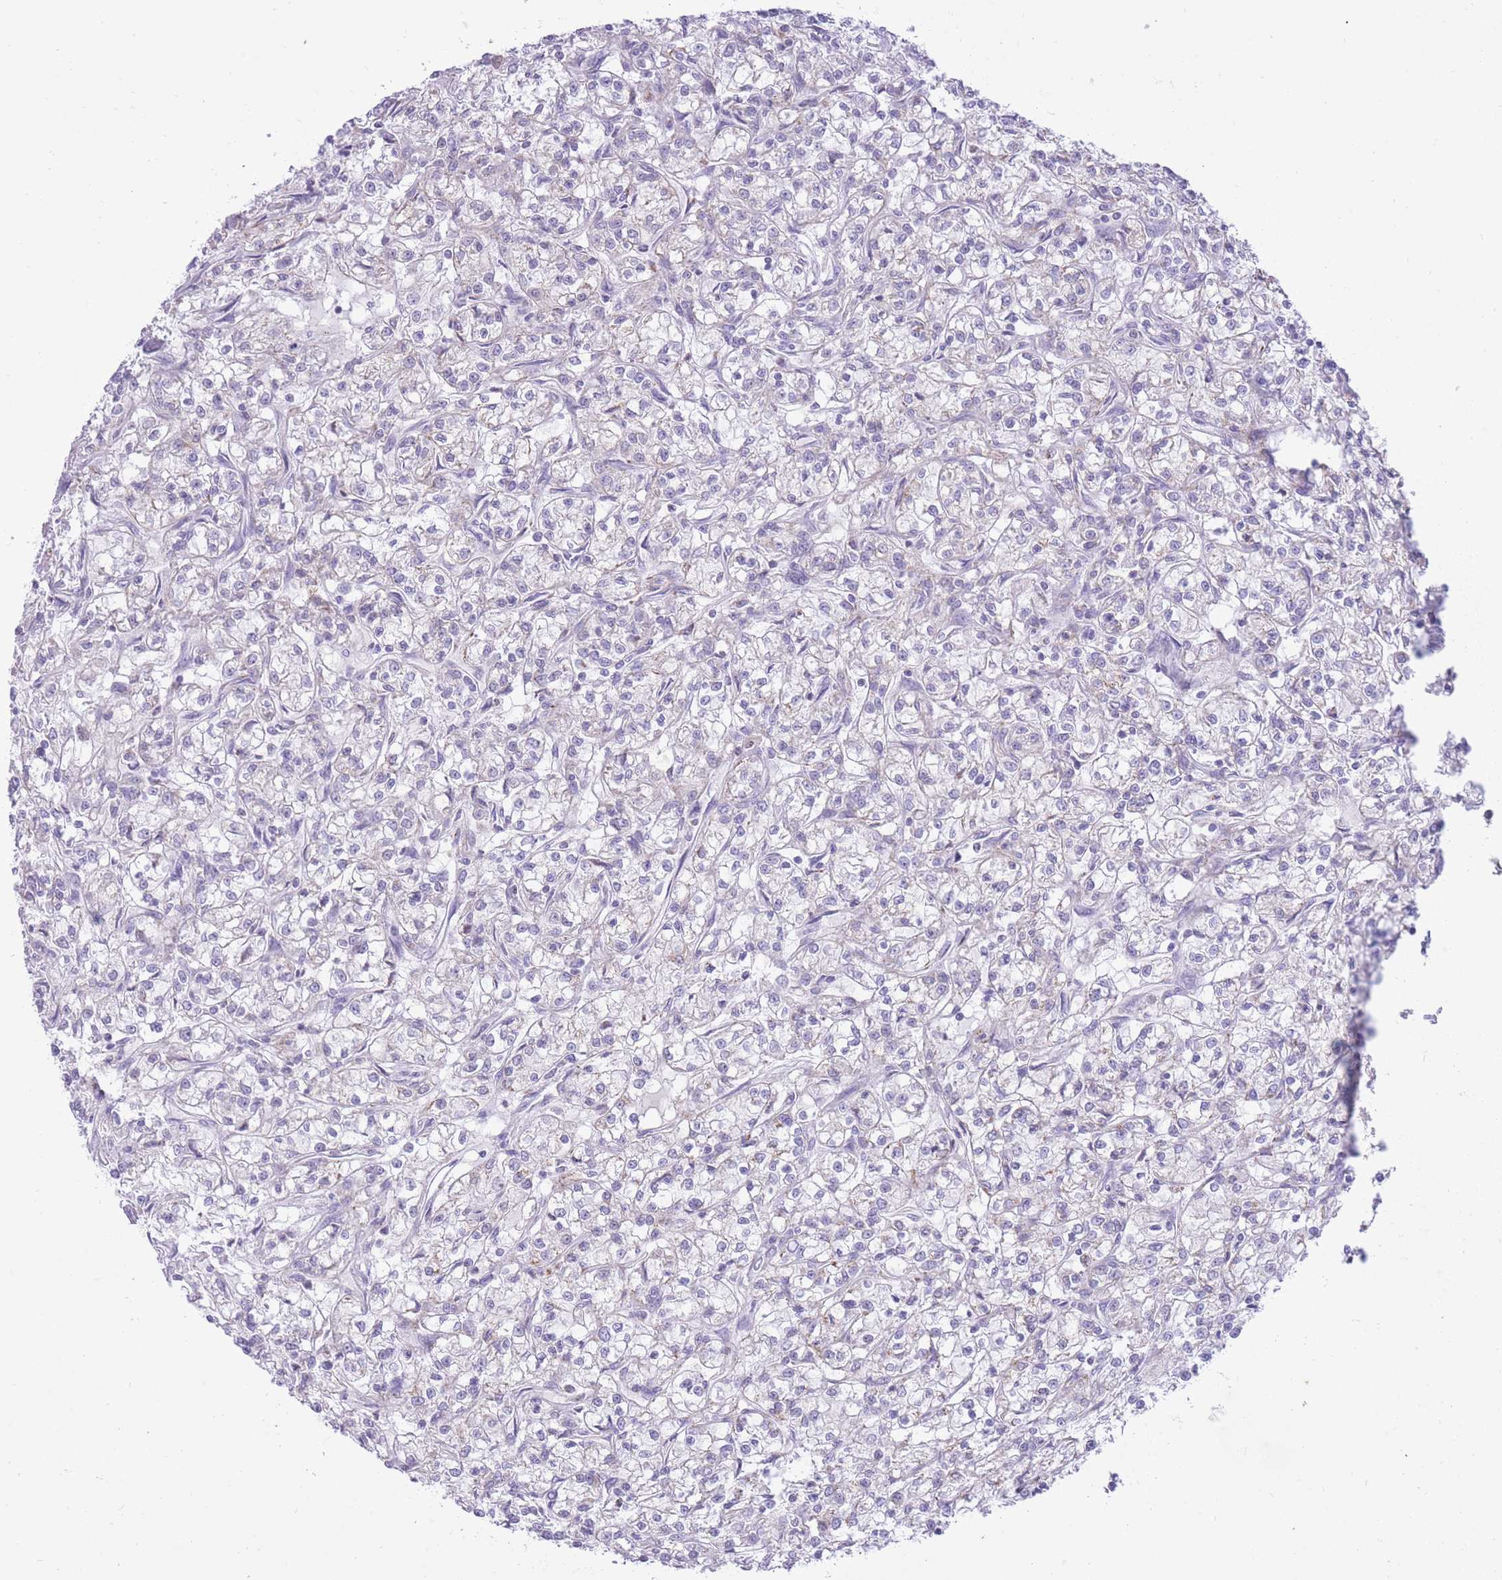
{"staining": {"intensity": "negative", "quantity": "none", "location": "none"}, "tissue": "renal cancer", "cell_type": "Tumor cells", "image_type": "cancer", "snomed": [{"axis": "morphology", "description": "Adenocarcinoma, NOS"}, {"axis": "topography", "description": "Kidney"}], "caption": "There is no significant staining in tumor cells of renal cancer.", "gene": "DENND2D", "patient": {"sex": "female", "age": 59}}